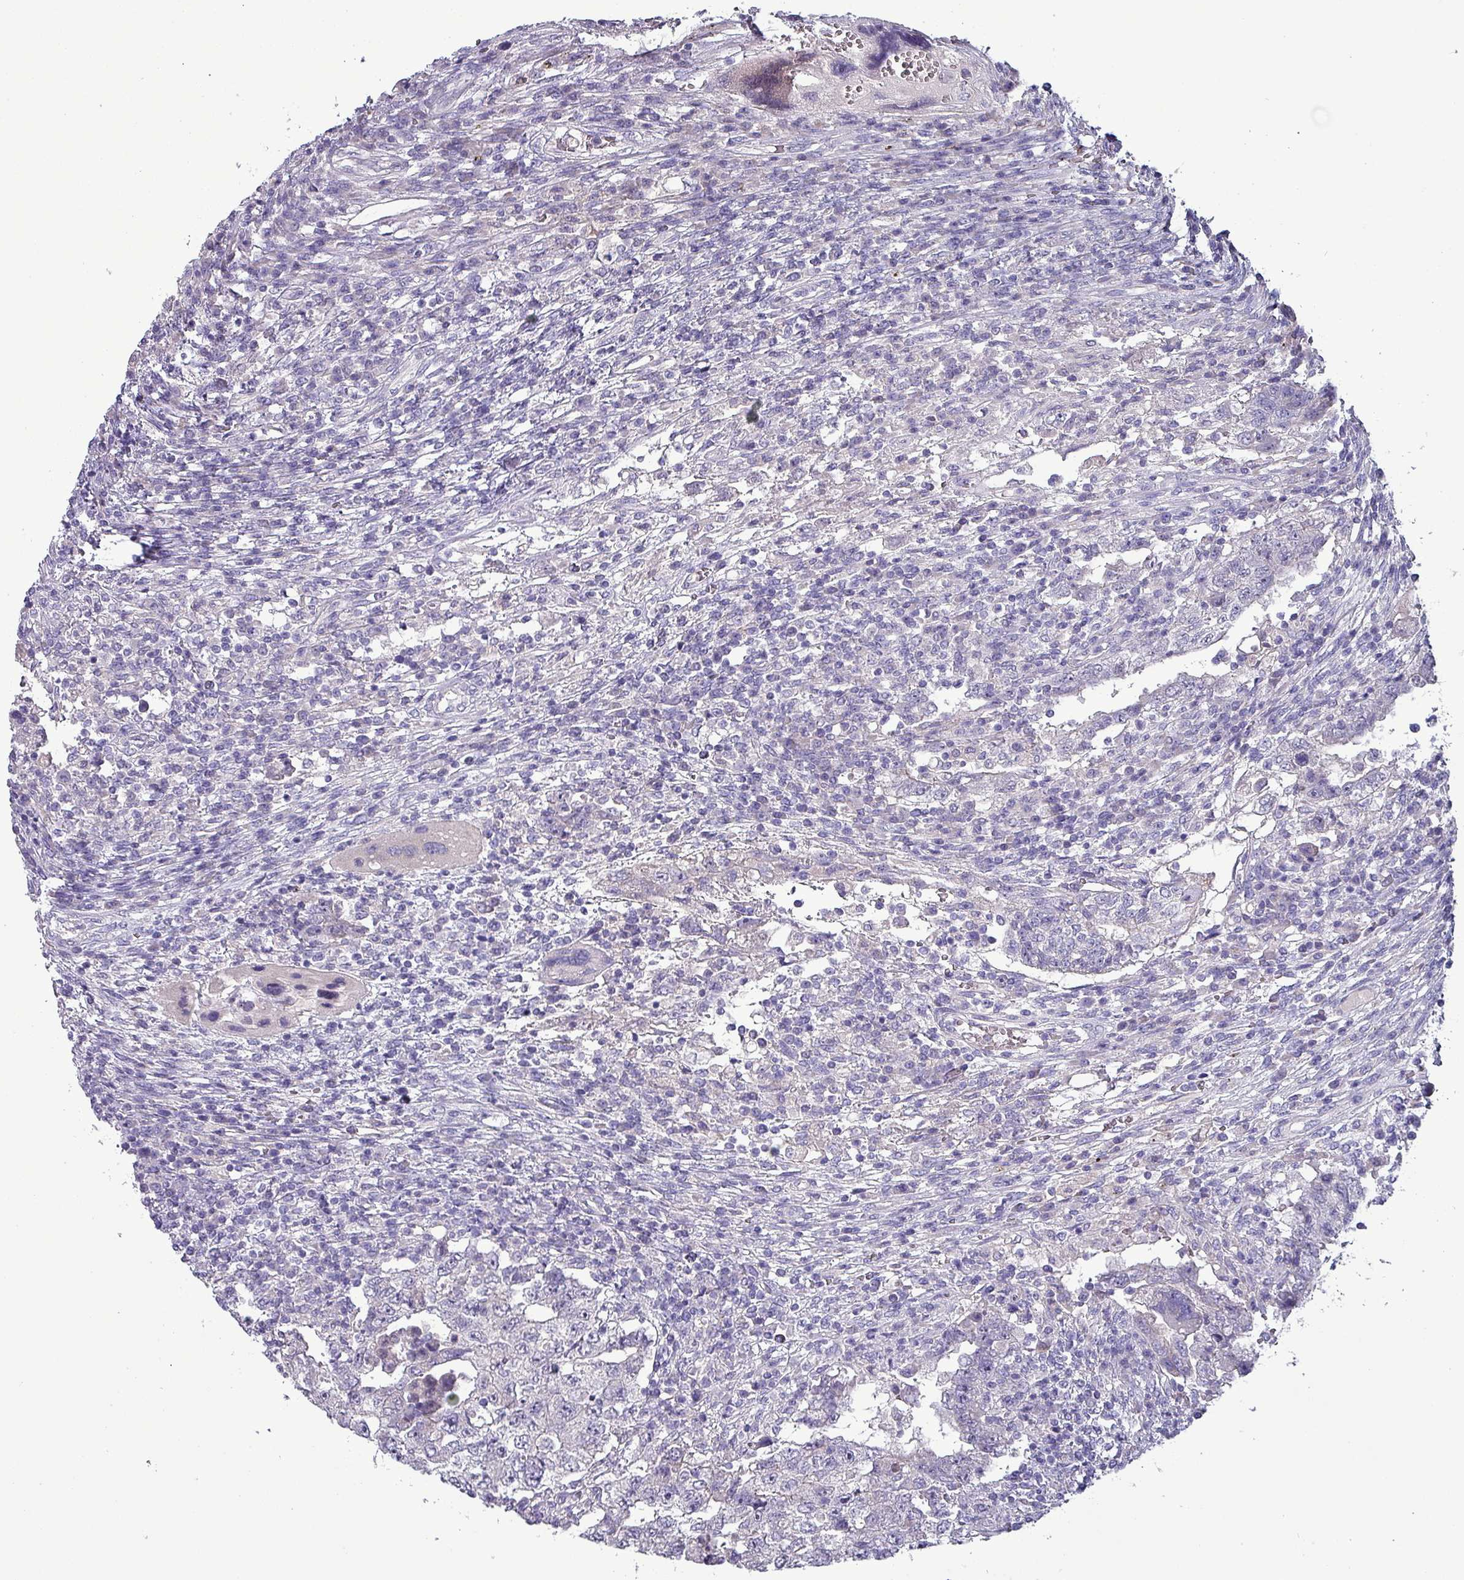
{"staining": {"intensity": "negative", "quantity": "none", "location": "none"}, "tissue": "testis cancer", "cell_type": "Tumor cells", "image_type": "cancer", "snomed": [{"axis": "morphology", "description": "Carcinoma, Embryonal, NOS"}, {"axis": "topography", "description": "Testis"}], "caption": "Tumor cells are negative for protein expression in human testis cancer.", "gene": "HSD3B7", "patient": {"sex": "male", "age": 26}}